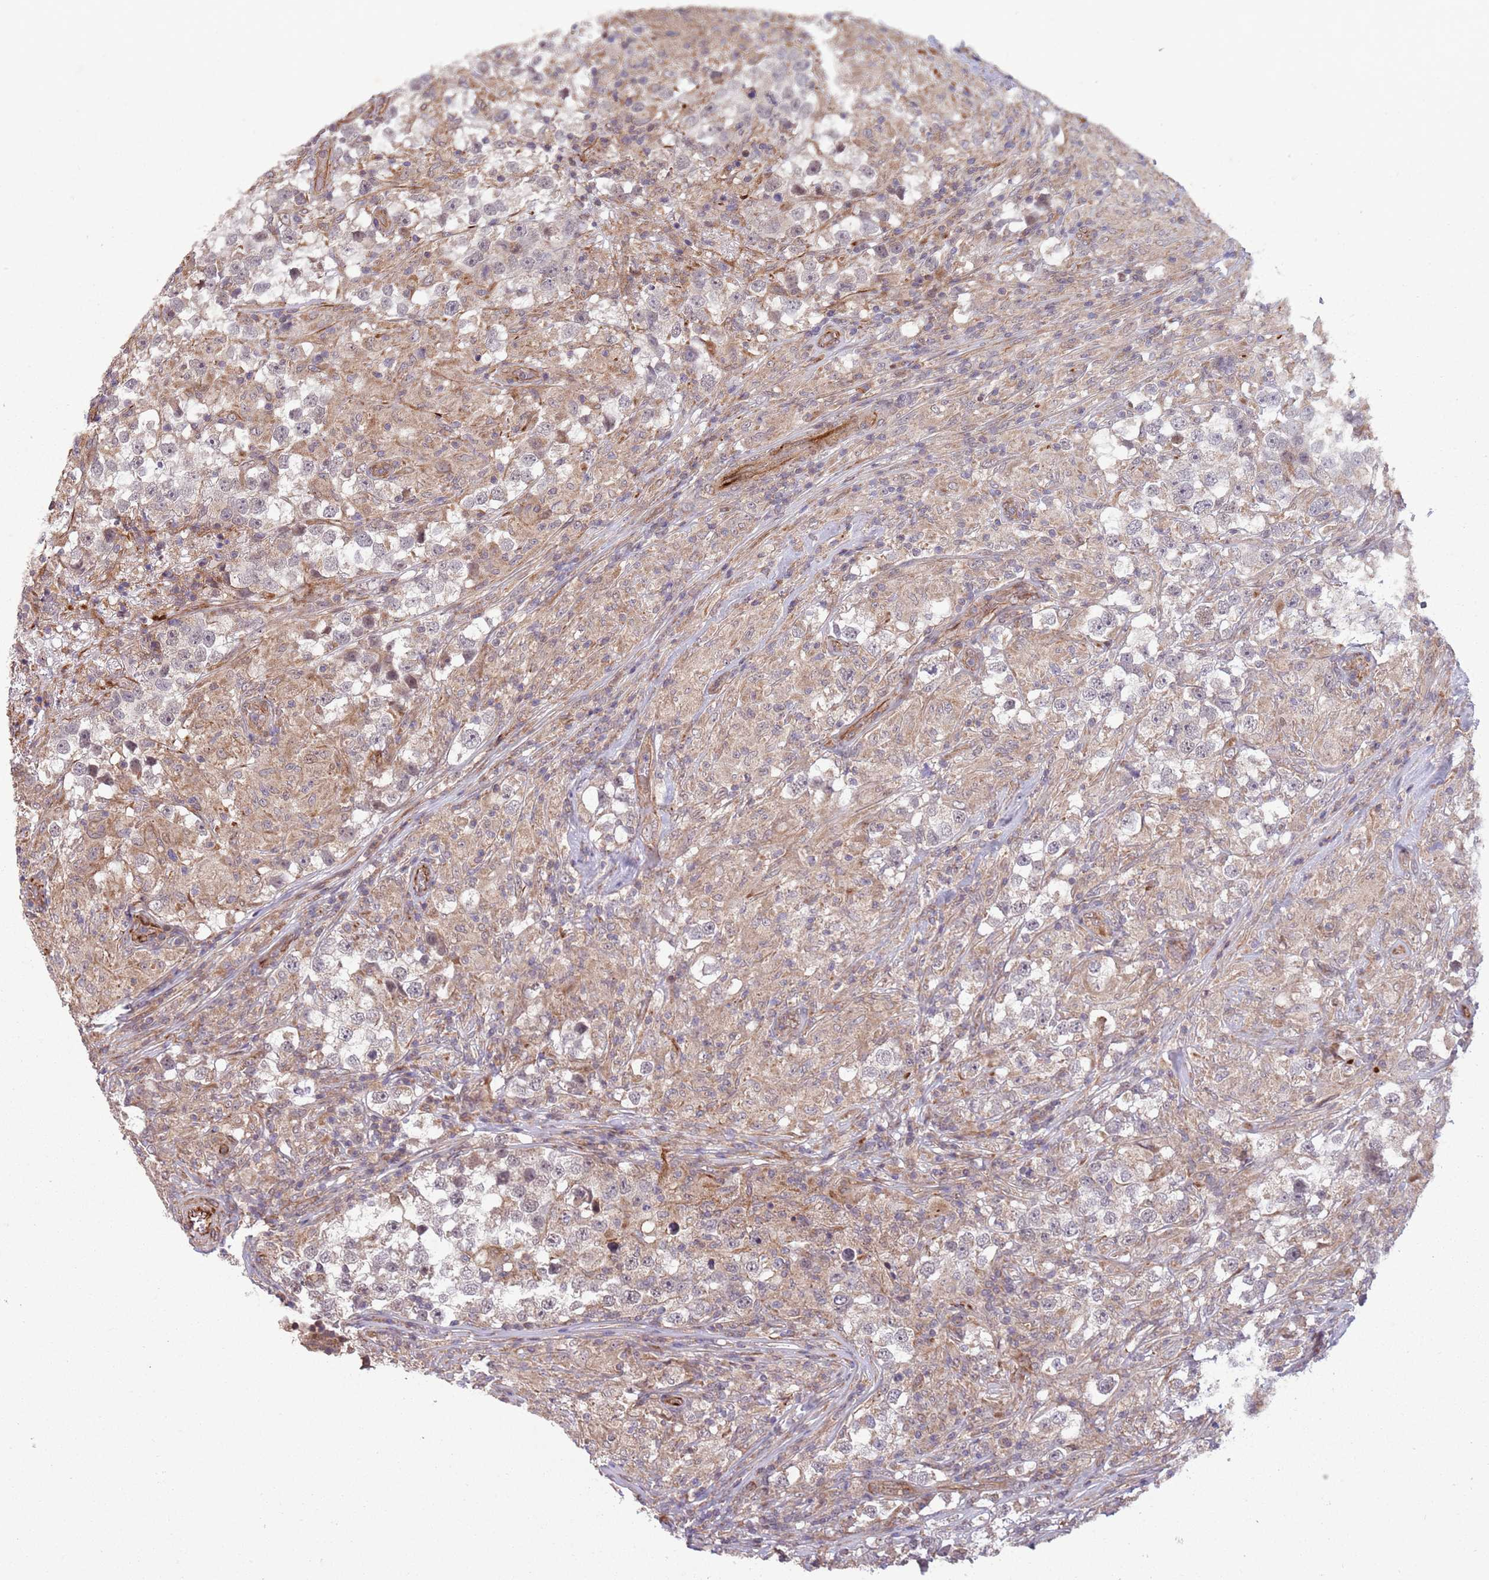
{"staining": {"intensity": "negative", "quantity": "none", "location": "none"}, "tissue": "testis cancer", "cell_type": "Tumor cells", "image_type": "cancer", "snomed": [{"axis": "morphology", "description": "Seminoma, NOS"}, {"axis": "topography", "description": "Testis"}], "caption": "A histopathology image of human testis cancer (seminoma) is negative for staining in tumor cells.", "gene": "CHD9", "patient": {"sex": "male", "age": 46}}